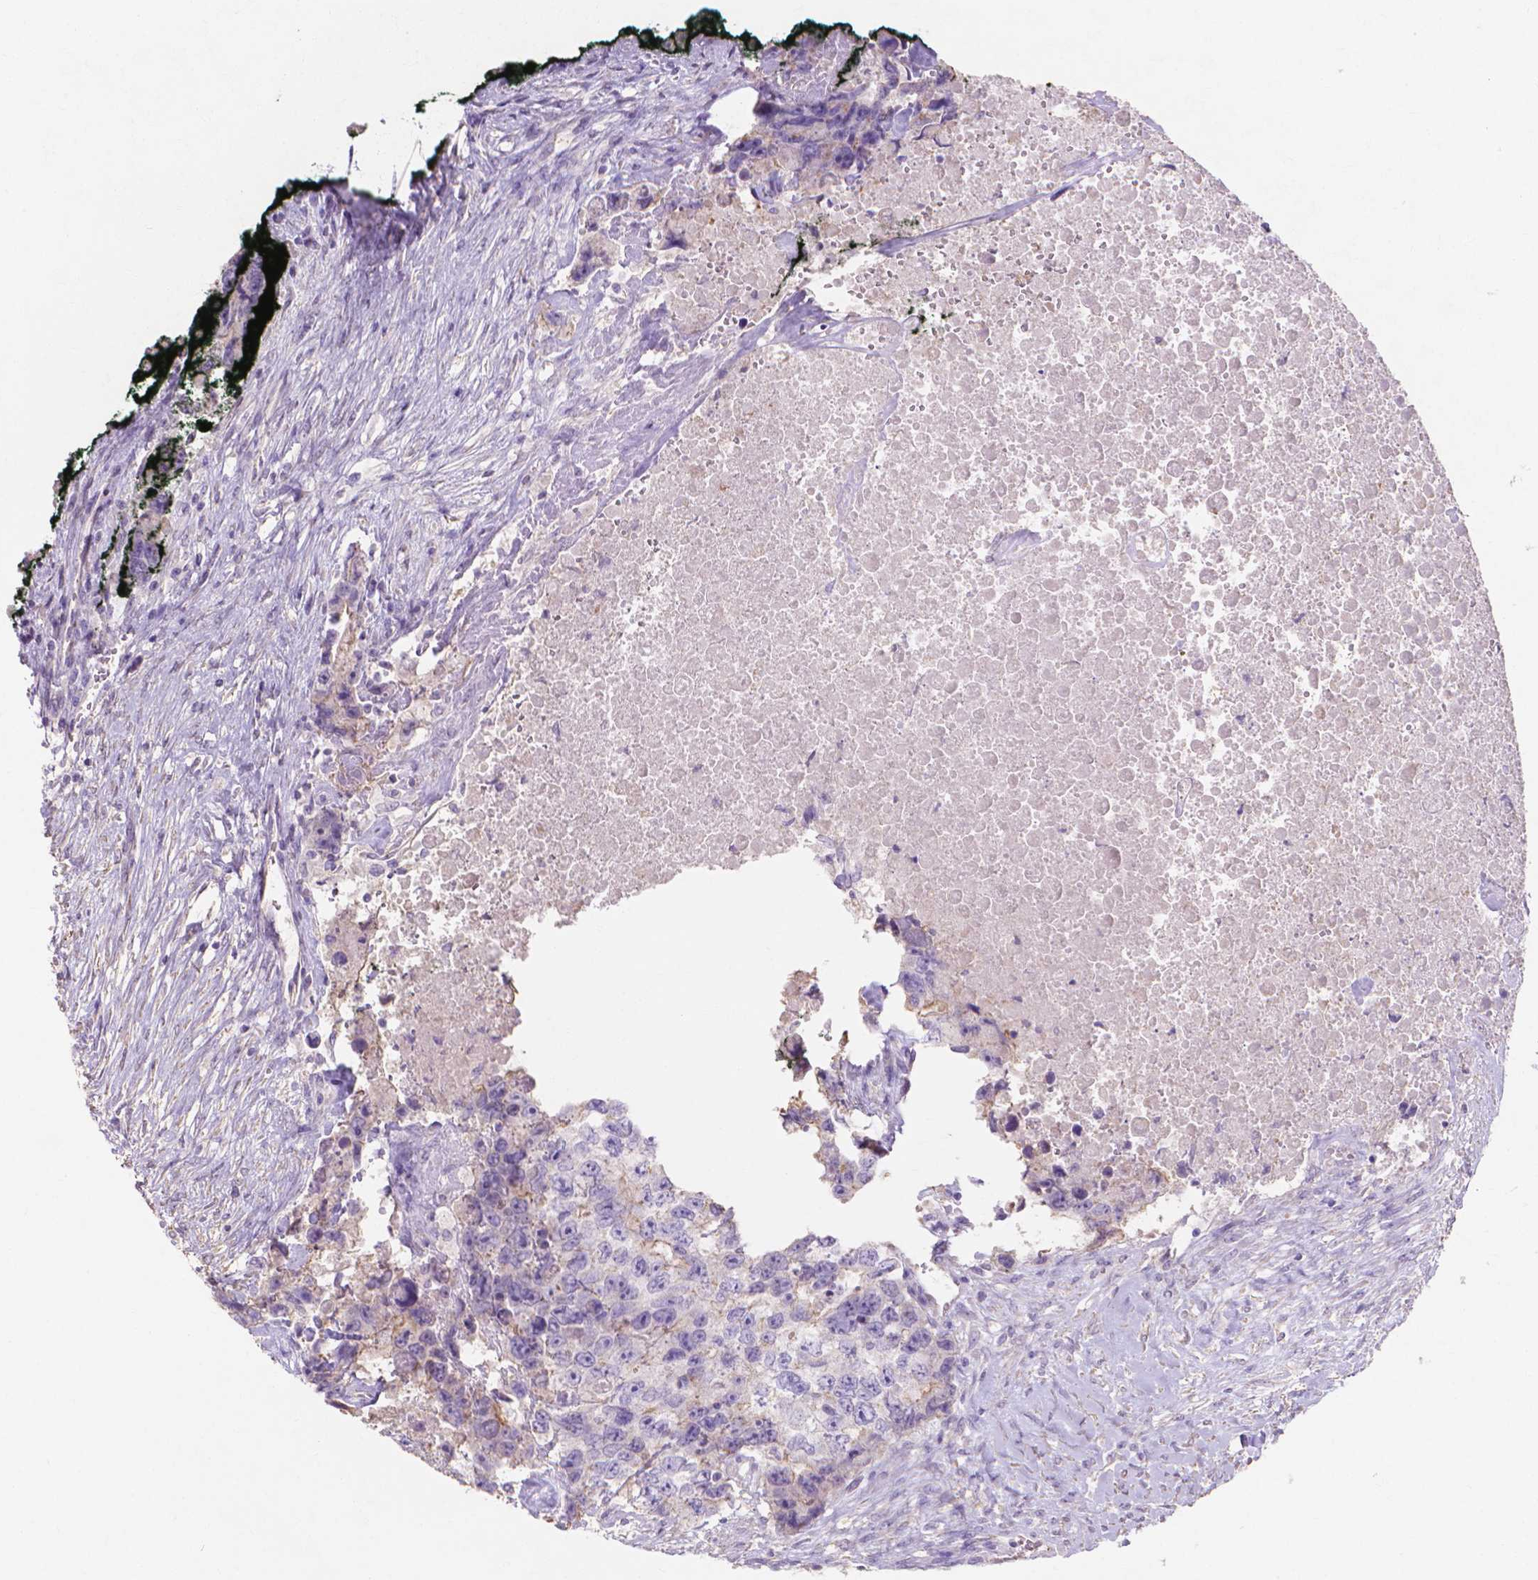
{"staining": {"intensity": "negative", "quantity": "none", "location": "none"}, "tissue": "testis cancer", "cell_type": "Tumor cells", "image_type": "cancer", "snomed": [{"axis": "morphology", "description": "Carcinoma, Embryonal, NOS"}, {"axis": "topography", "description": "Testis"}], "caption": "IHC of testis cancer (embryonal carcinoma) displays no positivity in tumor cells. Brightfield microscopy of IHC stained with DAB (brown) and hematoxylin (blue), captured at high magnification.", "gene": "MBLAC1", "patient": {"sex": "male", "age": 24}}